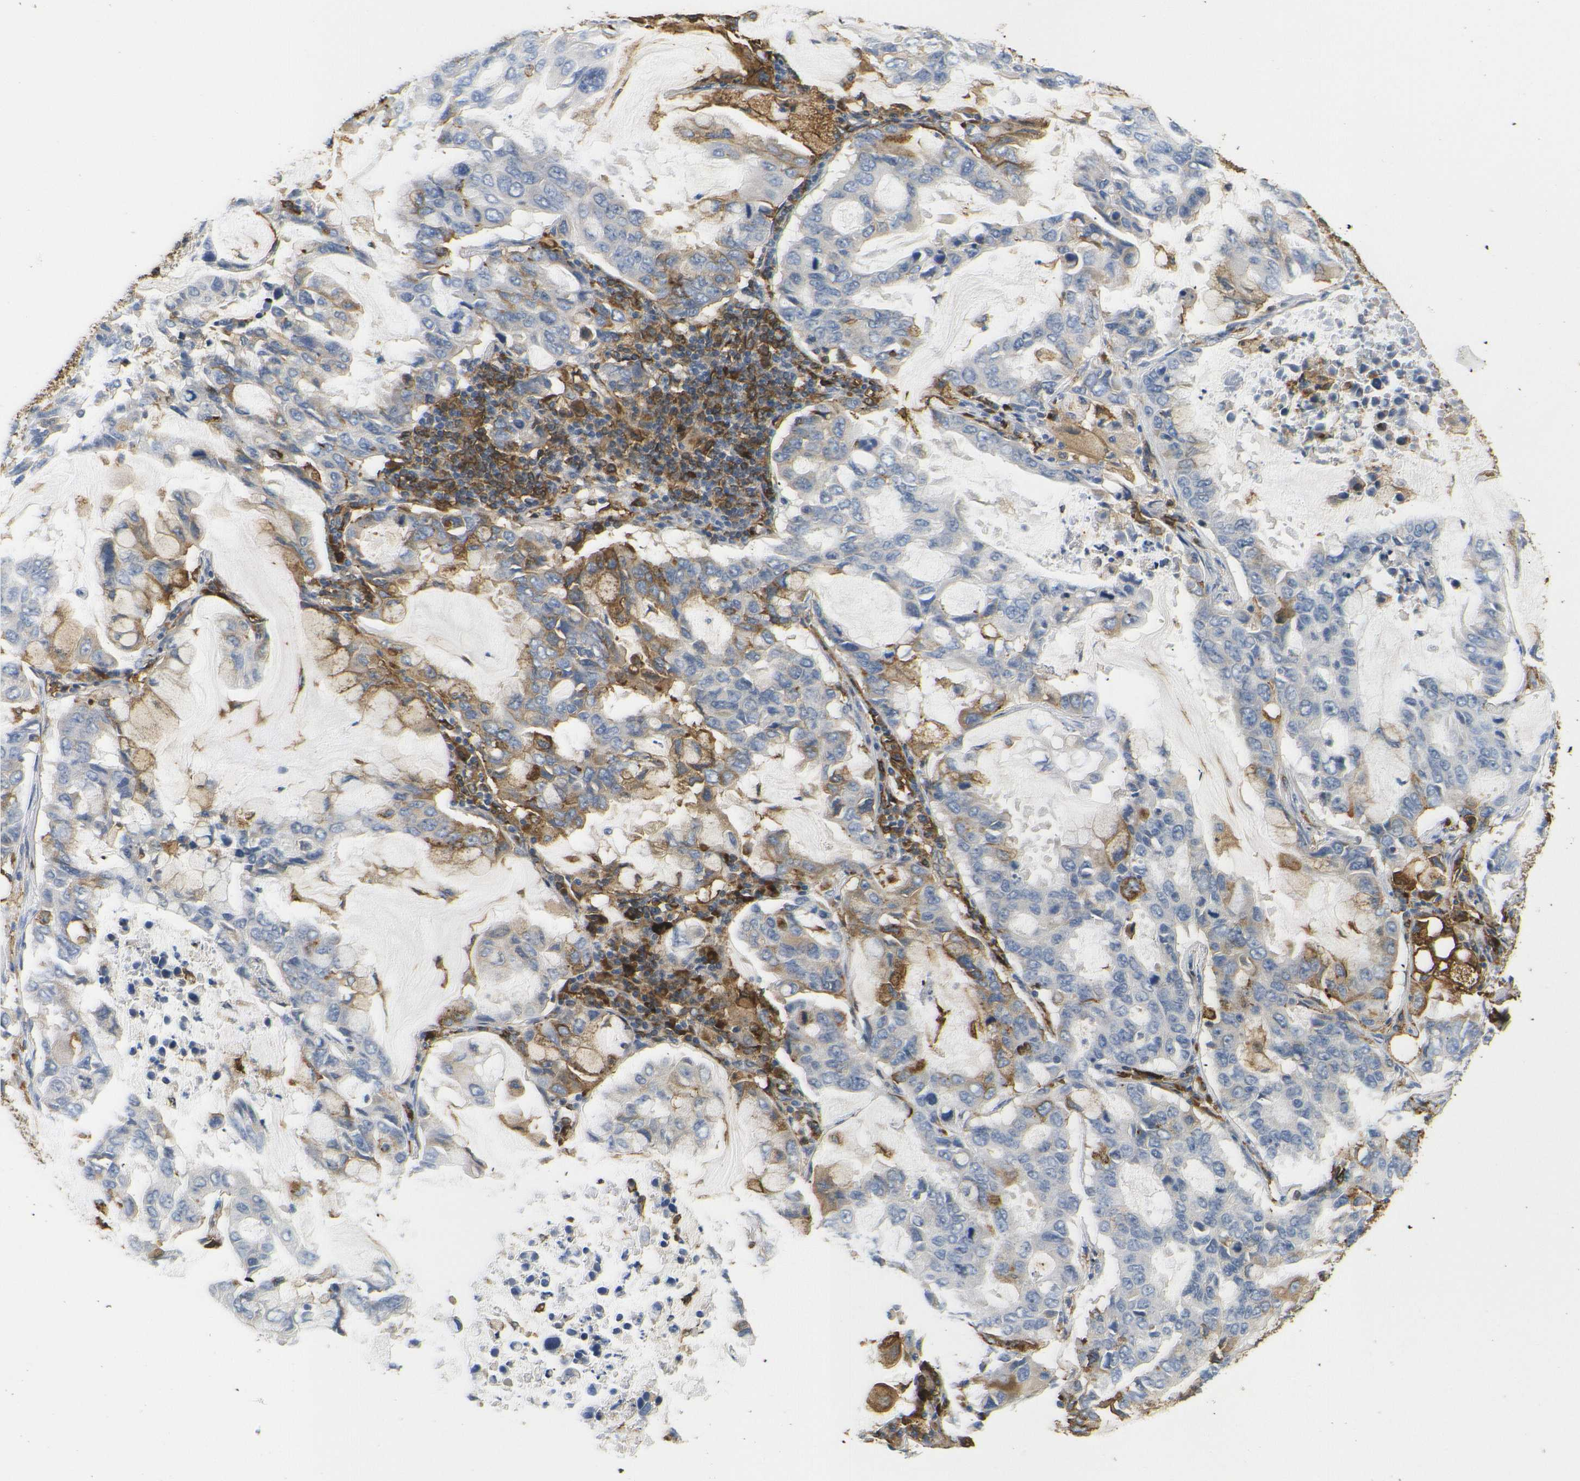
{"staining": {"intensity": "moderate", "quantity": "25%-75%", "location": "cytoplasmic/membranous"}, "tissue": "lung cancer", "cell_type": "Tumor cells", "image_type": "cancer", "snomed": [{"axis": "morphology", "description": "Adenocarcinoma, NOS"}, {"axis": "topography", "description": "Lung"}], "caption": "The immunohistochemical stain labels moderate cytoplasmic/membranous staining in tumor cells of lung cancer (adenocarcinoma) tissue.", "gene": "HLA-DQB1", "patient": {"sex": "male", "age": 64}}